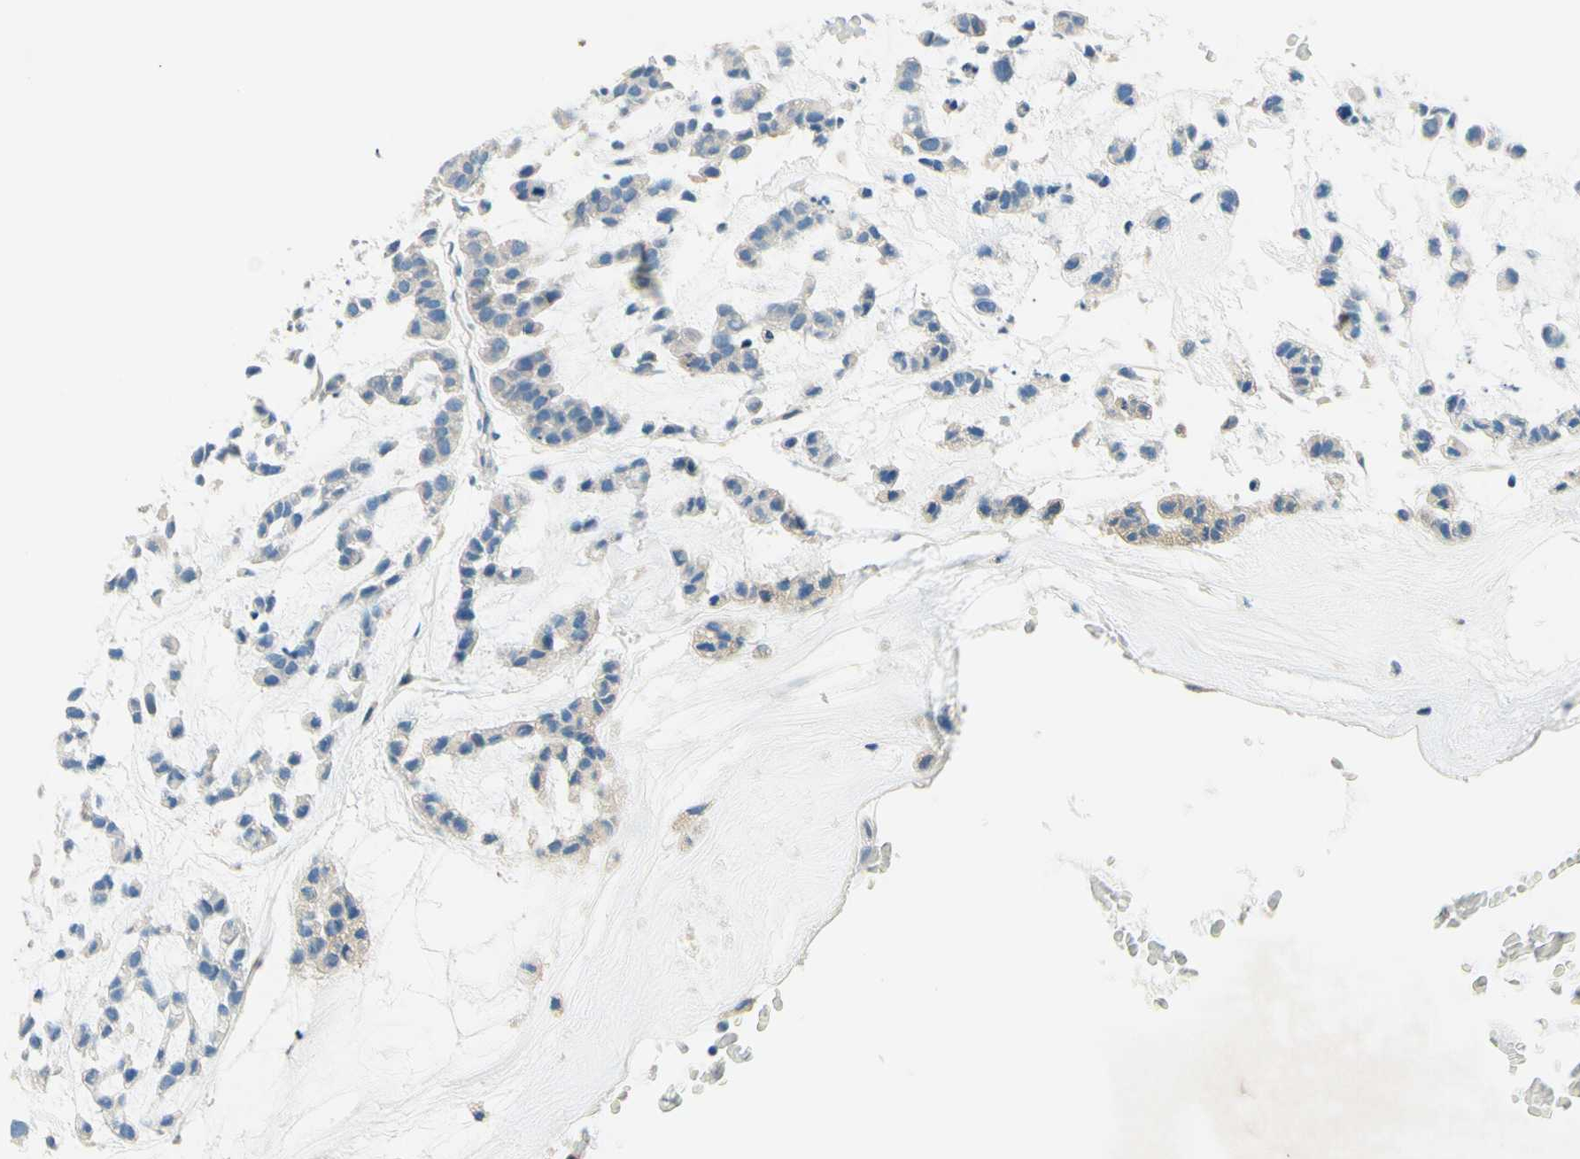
{"staining": {"intensity": "negative", "quantity": "none", "location": "none"}, "tissue": "head and neck cancer", "cell_type": "Tumor cells", "image_type": "cancer", "snomed": [{"axis": "morphology", "description": "Adenocarcinoma, NOS"}, {"axis": "morphology", "description": "Adenoma, NOS"}, {"axis": "topography", "description": "Head-Neck"}], "caption": "Immunohistochemical staining of adenoma (head and neck) demonstrates no significant staining in tumor cells.", "gene": "SIGLEC9", "patient": {"sex": "female", "age": 55}}